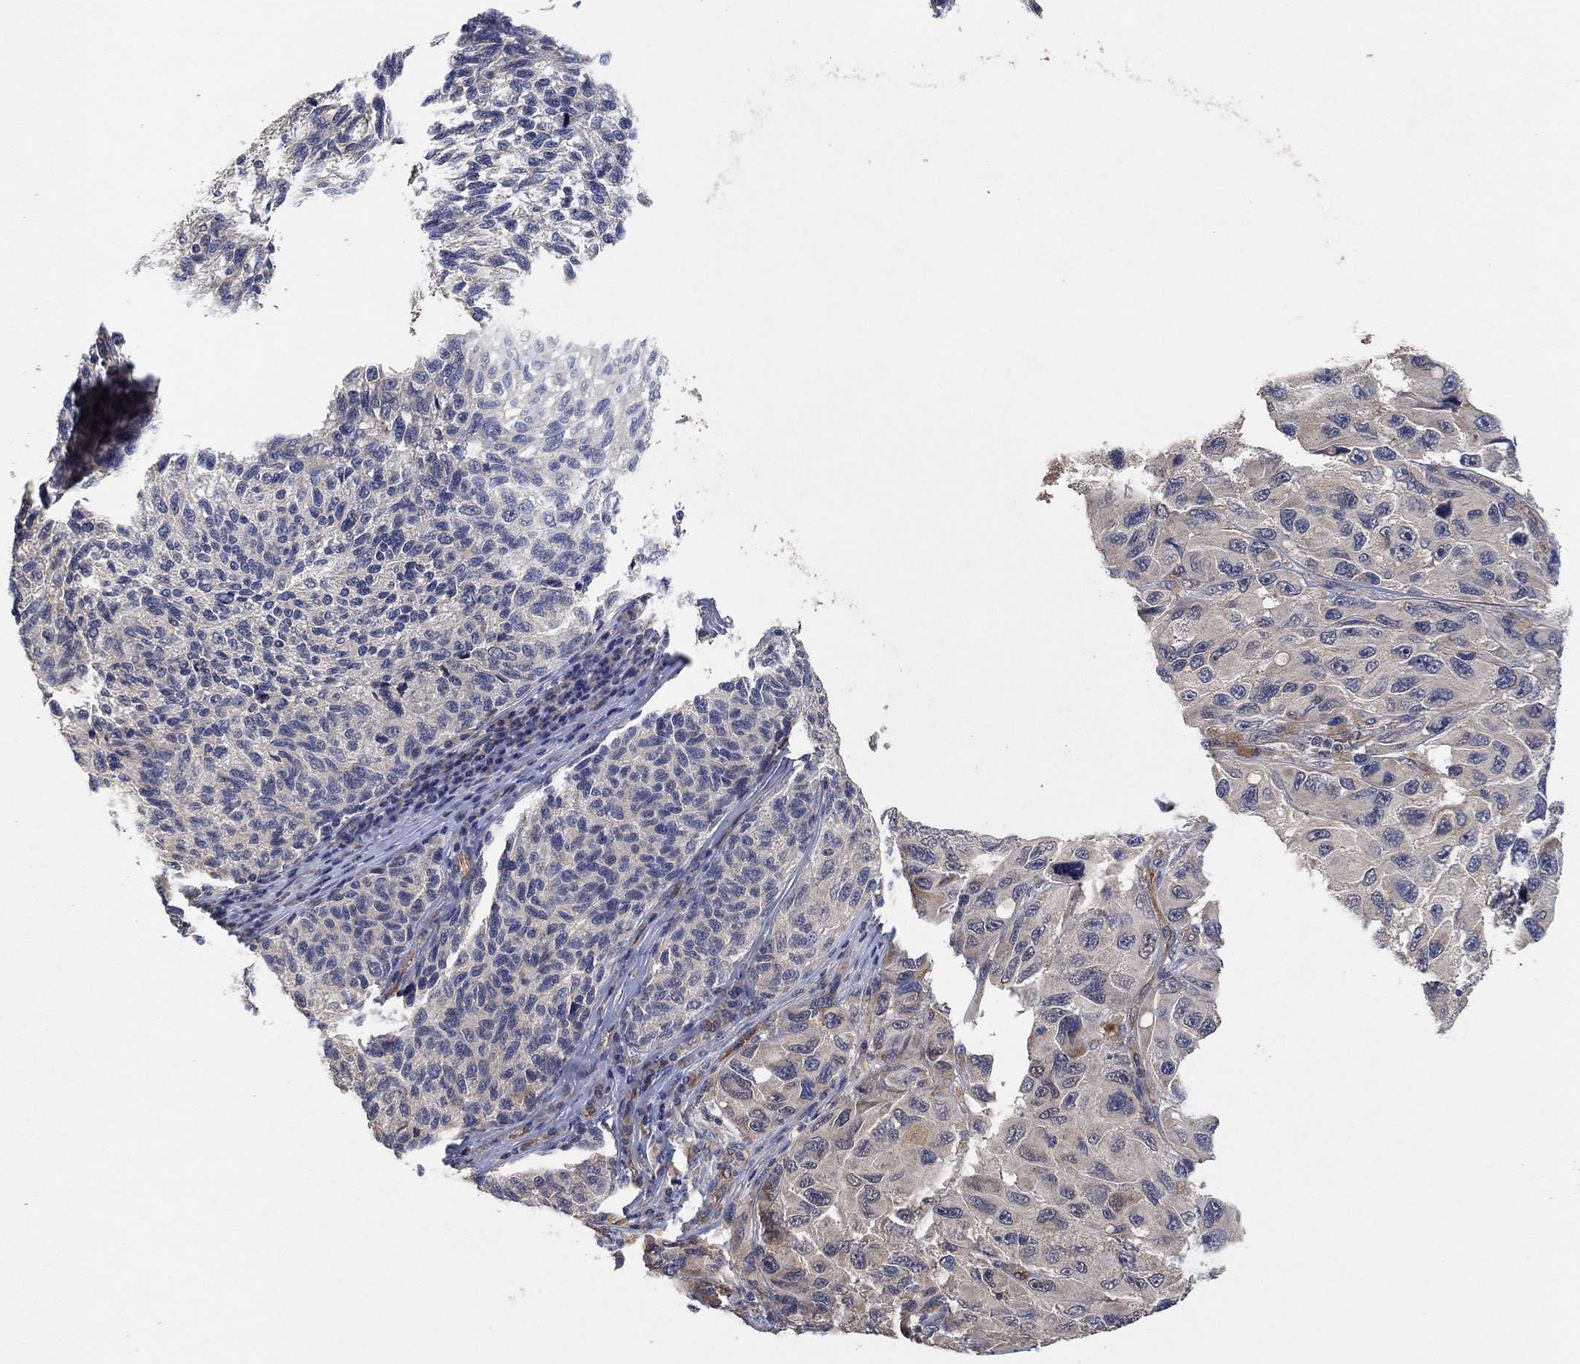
{"staining": {"intensity": "negative", "quantity": "none", "location": "none"}, "tissue": "melanoma", "cell_type": "Tumor cells", "image_type": "cancer", "snomed": [{"axis": "morphology", "description": "Malignant melanoma, NOS"}, {"axis": "topography", "description": "Skin"}], "caption": "The micrograph displays no staining of tumor cells in malignant melanoma. Brightfield microscopy of immunohistochemistry stained with DAB (brown) and hematoxylin (blue), captured at high magnification.", "gene": "MCUR1", "patient": {"sex": "female", "age": 73}}